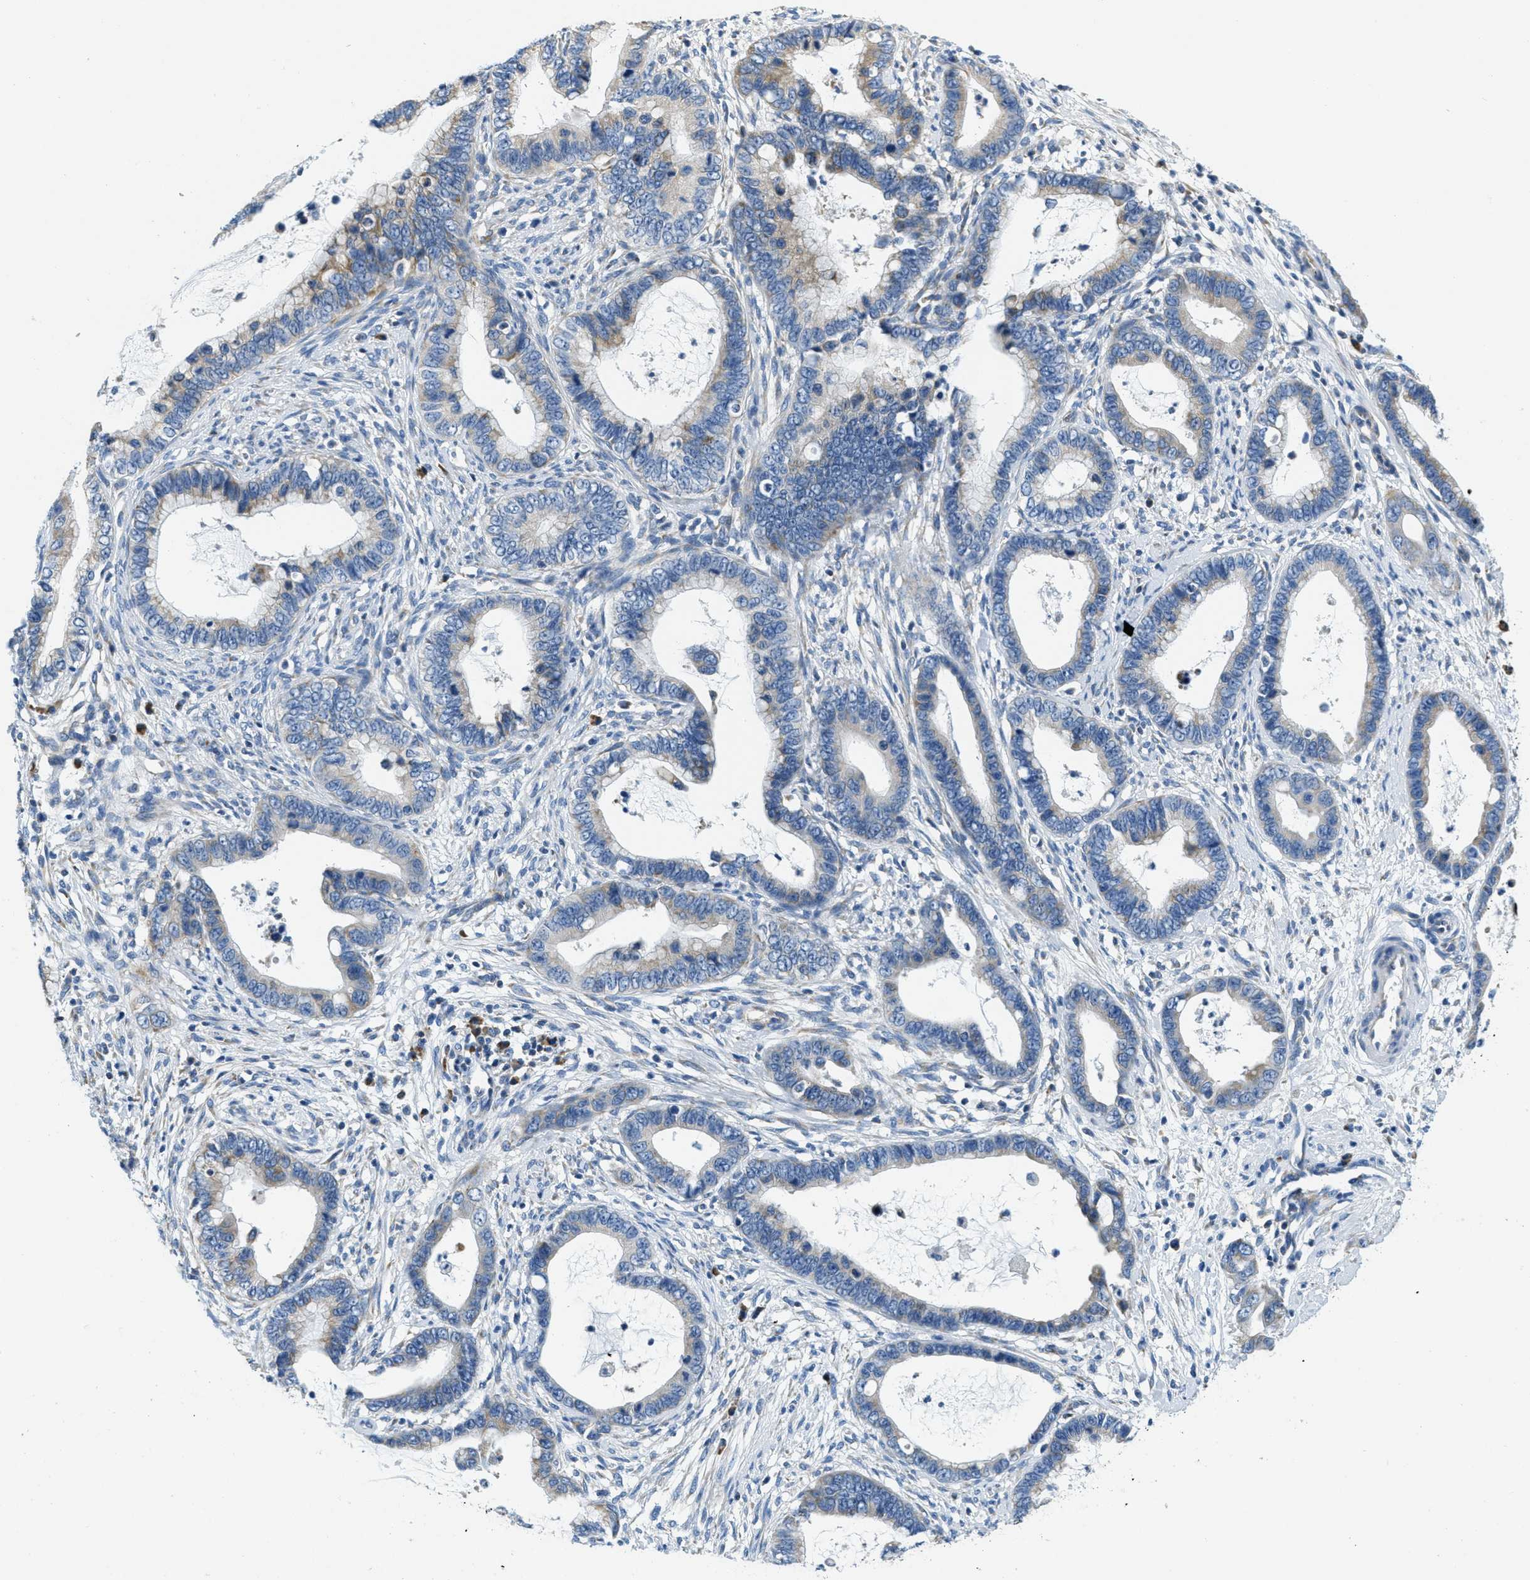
{"staining": {"intensity": "weak", "quantity": "<25%", "location": "cytoplasmic/membranous"}, "tissue": "cervical cancer", "cell_type": "Tumor cells", "image_type": "cancer", "snomed": [{"axis": "morphology", "description": "Adenocarcinoma, NOS"}, {"axis": "topography", "description": "Cervix"}], "caption": "This is an immunohistochemistry micrograph of human cervical cancer (adenocarcinoma). There is no staining in tumor cells.", "gene": "CA4", "patient": {"sex": "female", "age": 44}}